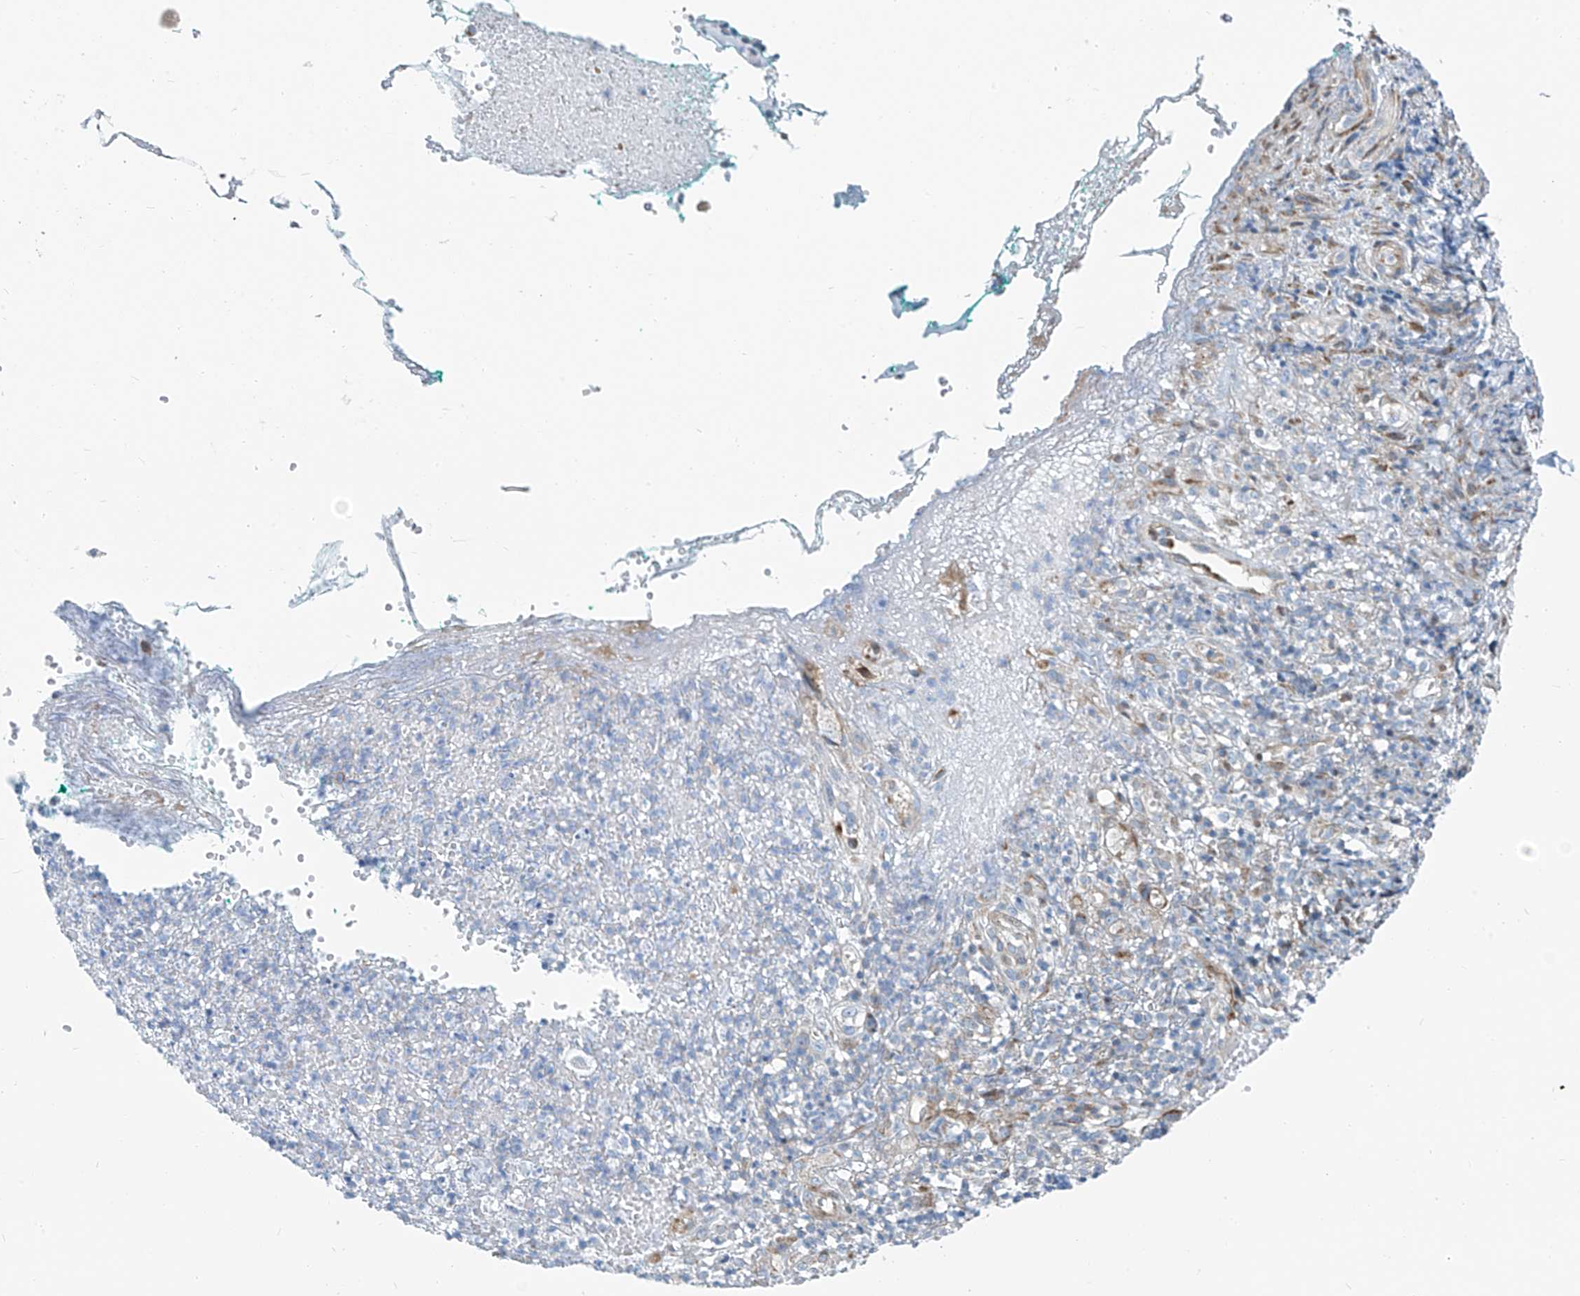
{"staining": {"intensity": "negative", "quantity": "none", "location": "none"}, "tissue": "adipose tissue", "cell_type": "Adipocytes", "image_type": "normal", "snomed": [{"axis": "morphology", "description": "Normal tissue, NOS"}, {"axis": "morphology", "description": "Basal cell carcinoma"}, {"axis": "topography", "description": "Cartilage tissue"}, {"axis": "topography", "description": "Nasopharynx"}, {"axis": "topography", "description": "Oral tissue"}], "caption": "Histopathology image shows no protein staining in adipocytes of benign adipose tissue.", "gene": "HIC2", "patient": {"sex": "female", "age": 77}}